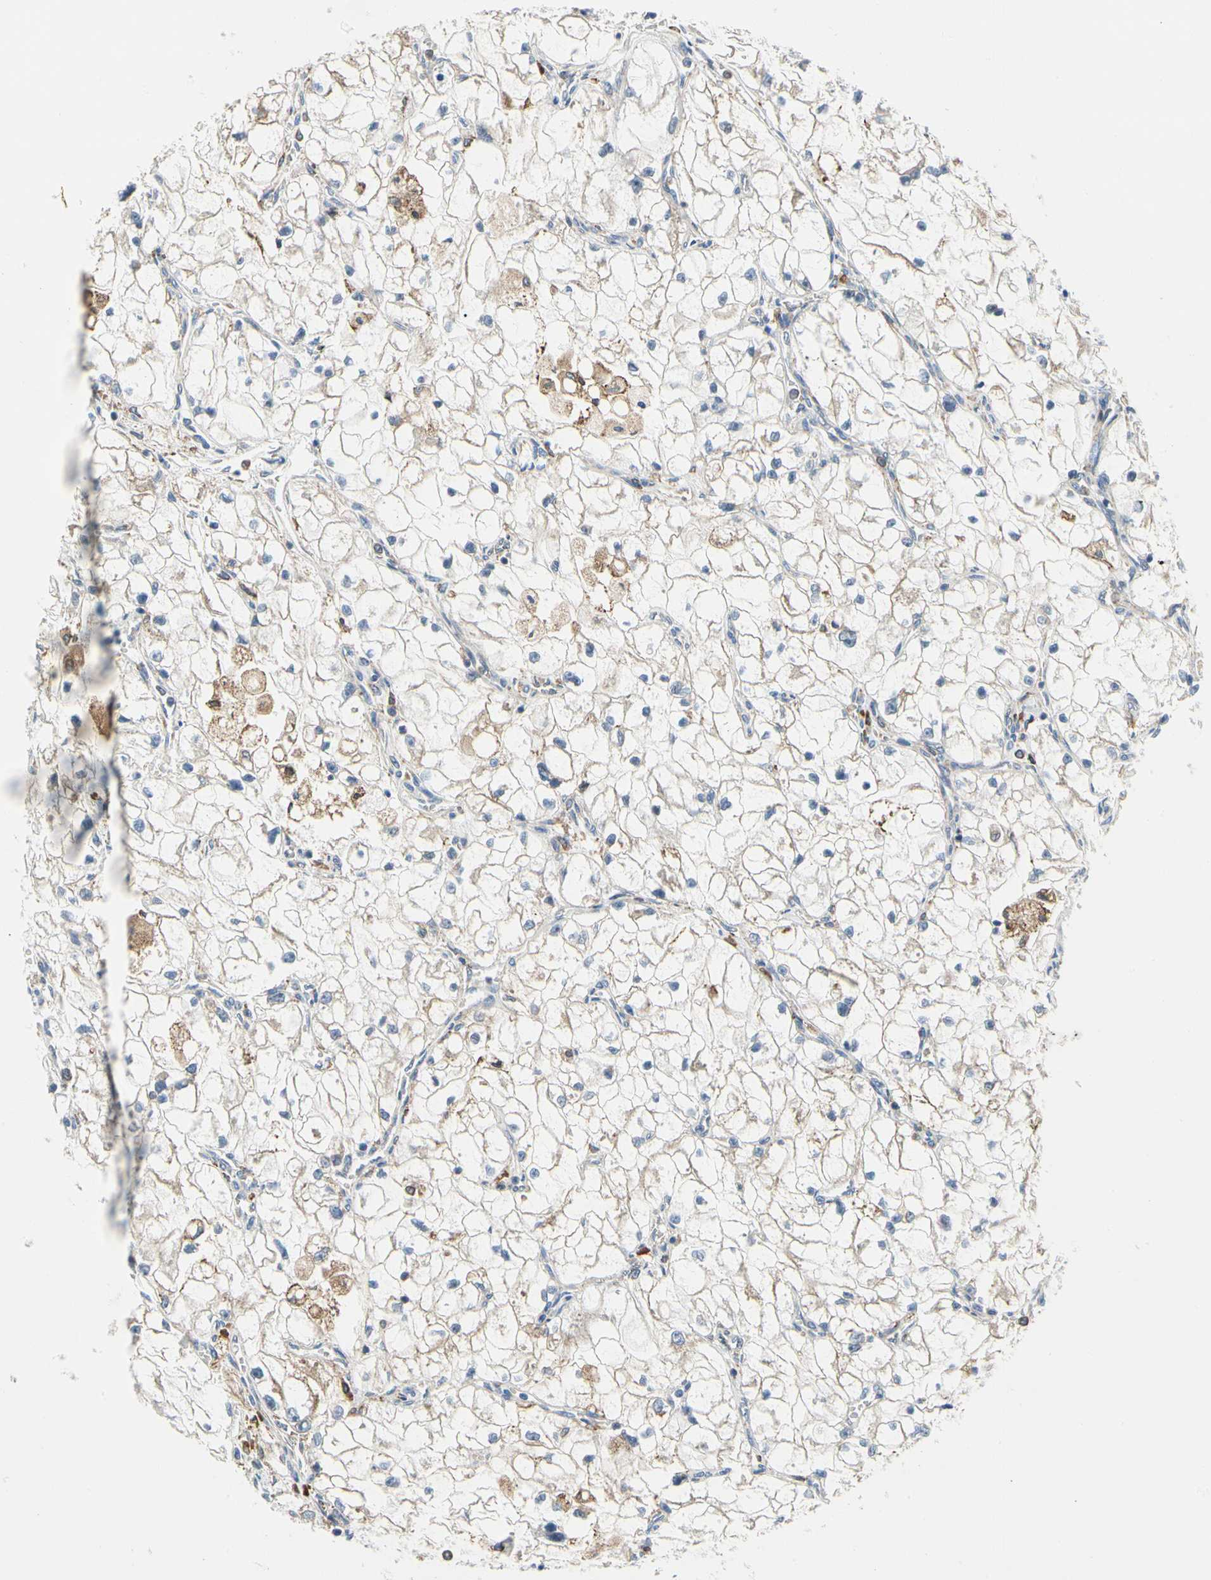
{"staining": {"intensity": "weak", "quantity": "<25%", "location": "cytoplasmic/membranous"}, "tissue": "renal cancer", "cell_type": "Tumor cells", "image_type": "cancer", "snomed": [{"axis": "morphology", "description": "Adenocarcinoma, NOS"}, {"axis": "topography", "description": "Kidney"}], "caption": "Immunohistochemistry micrograph of neoplastic tissue: renal adenocarcinoma stained with DAB (3,3'-diaminobenzidine) shows no significant protein positivity in tumor cells.", "gene": "STXBP1", "patient": {"sex": "female", "age": 70}}